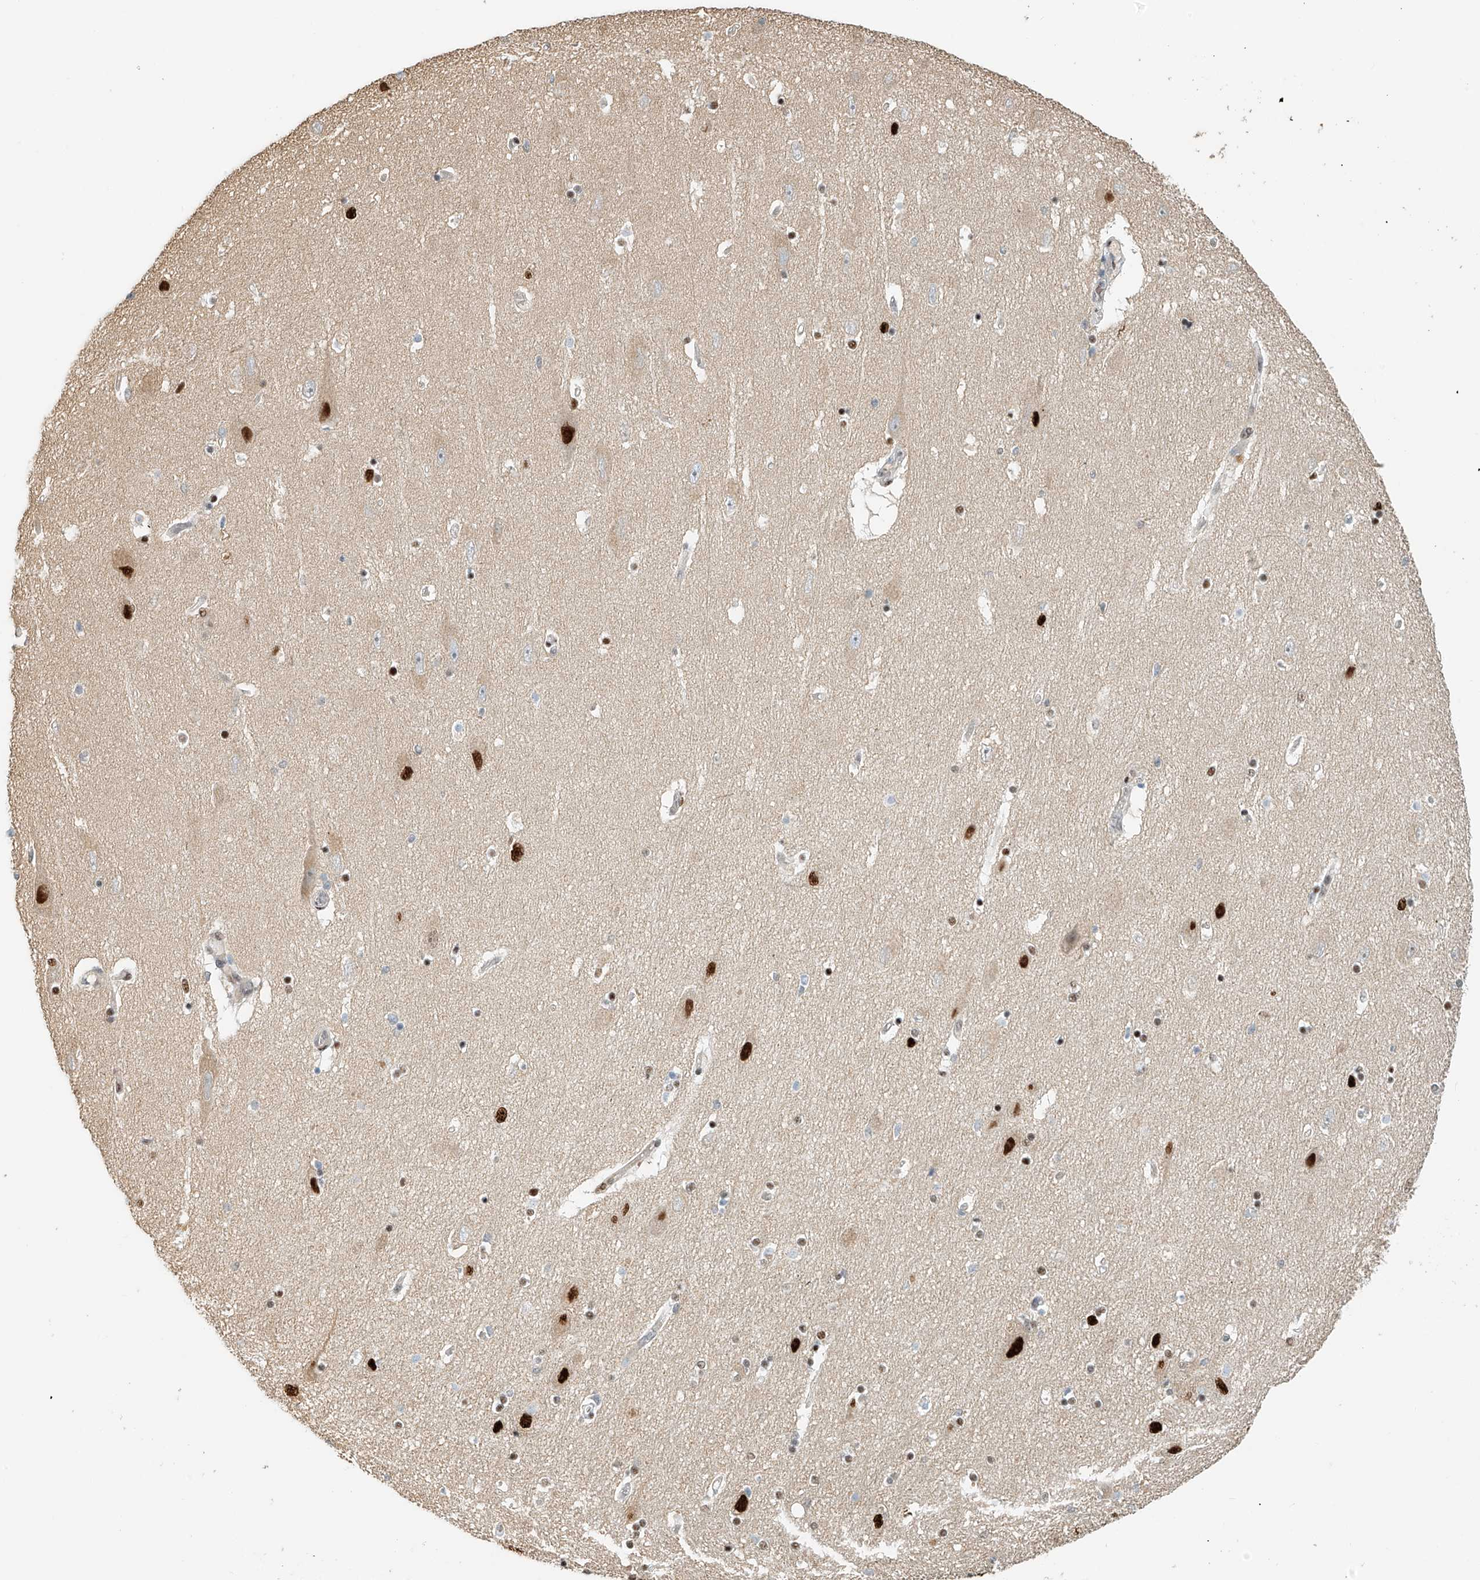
{"staining": {"intensity": "strong", "quantity": "<25%", "location": "nuclear"}, "tissue": "hippocampus", "cell_type": "Glial cells", "image_type": "normal", "snomed": [{"axis": "morphology", "description": "Normal tissue, NOS"}, {"axis": "topography", "description": "Hippocampus"}], "caption": "This histopathology image shows immunohistochemistry (IHC) staining of normal human hippocampus, with medium strong nuclear staining in approximately <25% of glial cells.", "gene": "ZNF514", "patient": {"sex": "female", "age": 54}}